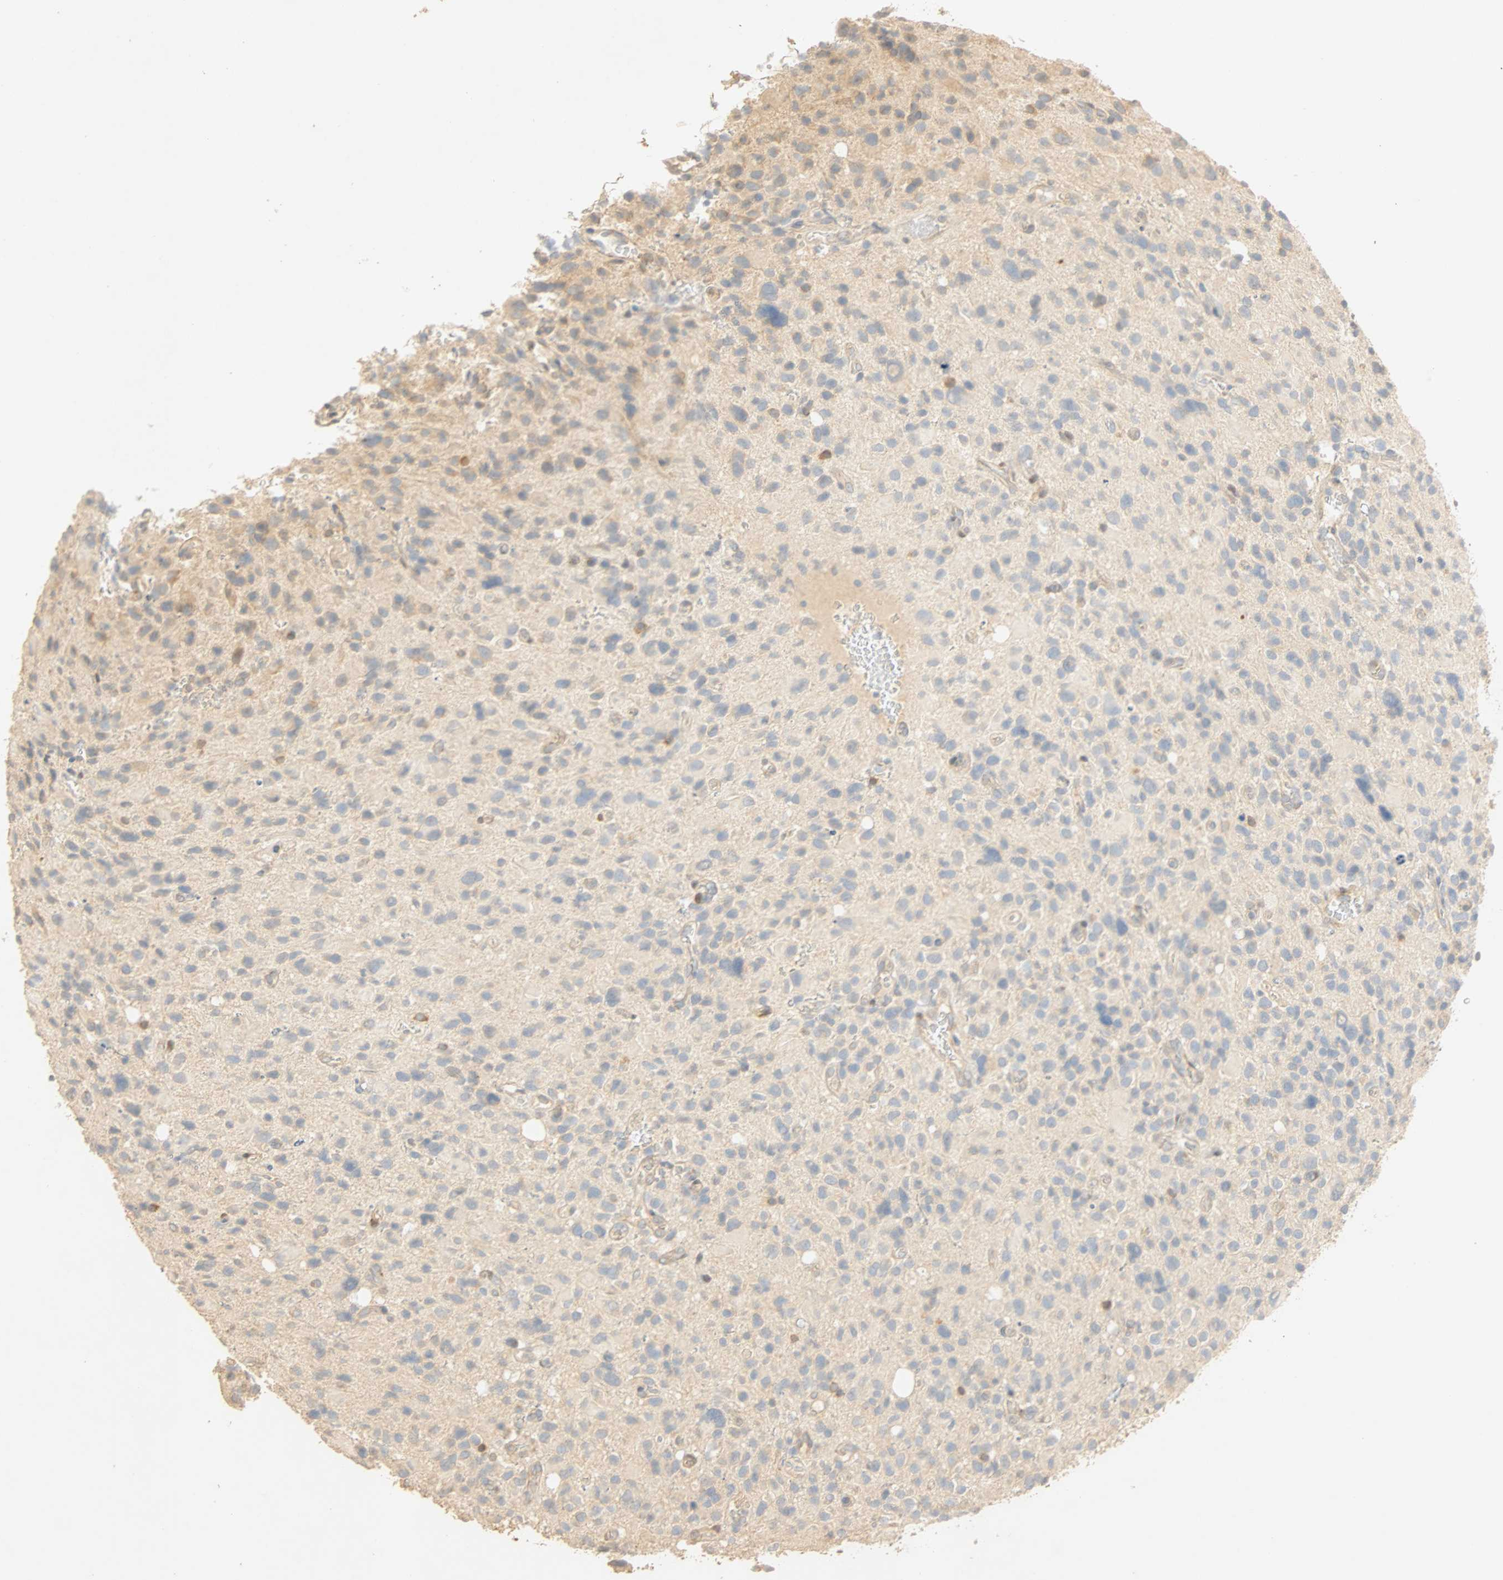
{"staining": {"intensity": "weak", "quantity": "<25%", "location": "cytoplasmic/membranous"}, "tissue": "glioma", "cell_type": "Tumor cells", "image_type": "cancer", "snomed": [{"axis": "morphology", "description": "Glioma, malignant, High grade"}, {"axis": "topography", "description": "Brain"}], "caption": "Protein analysis of glioma demonstrates no significant expression in tumor cells.", "gene": "SELENBP1", "patient": {"sex": "male", "age": 48}}